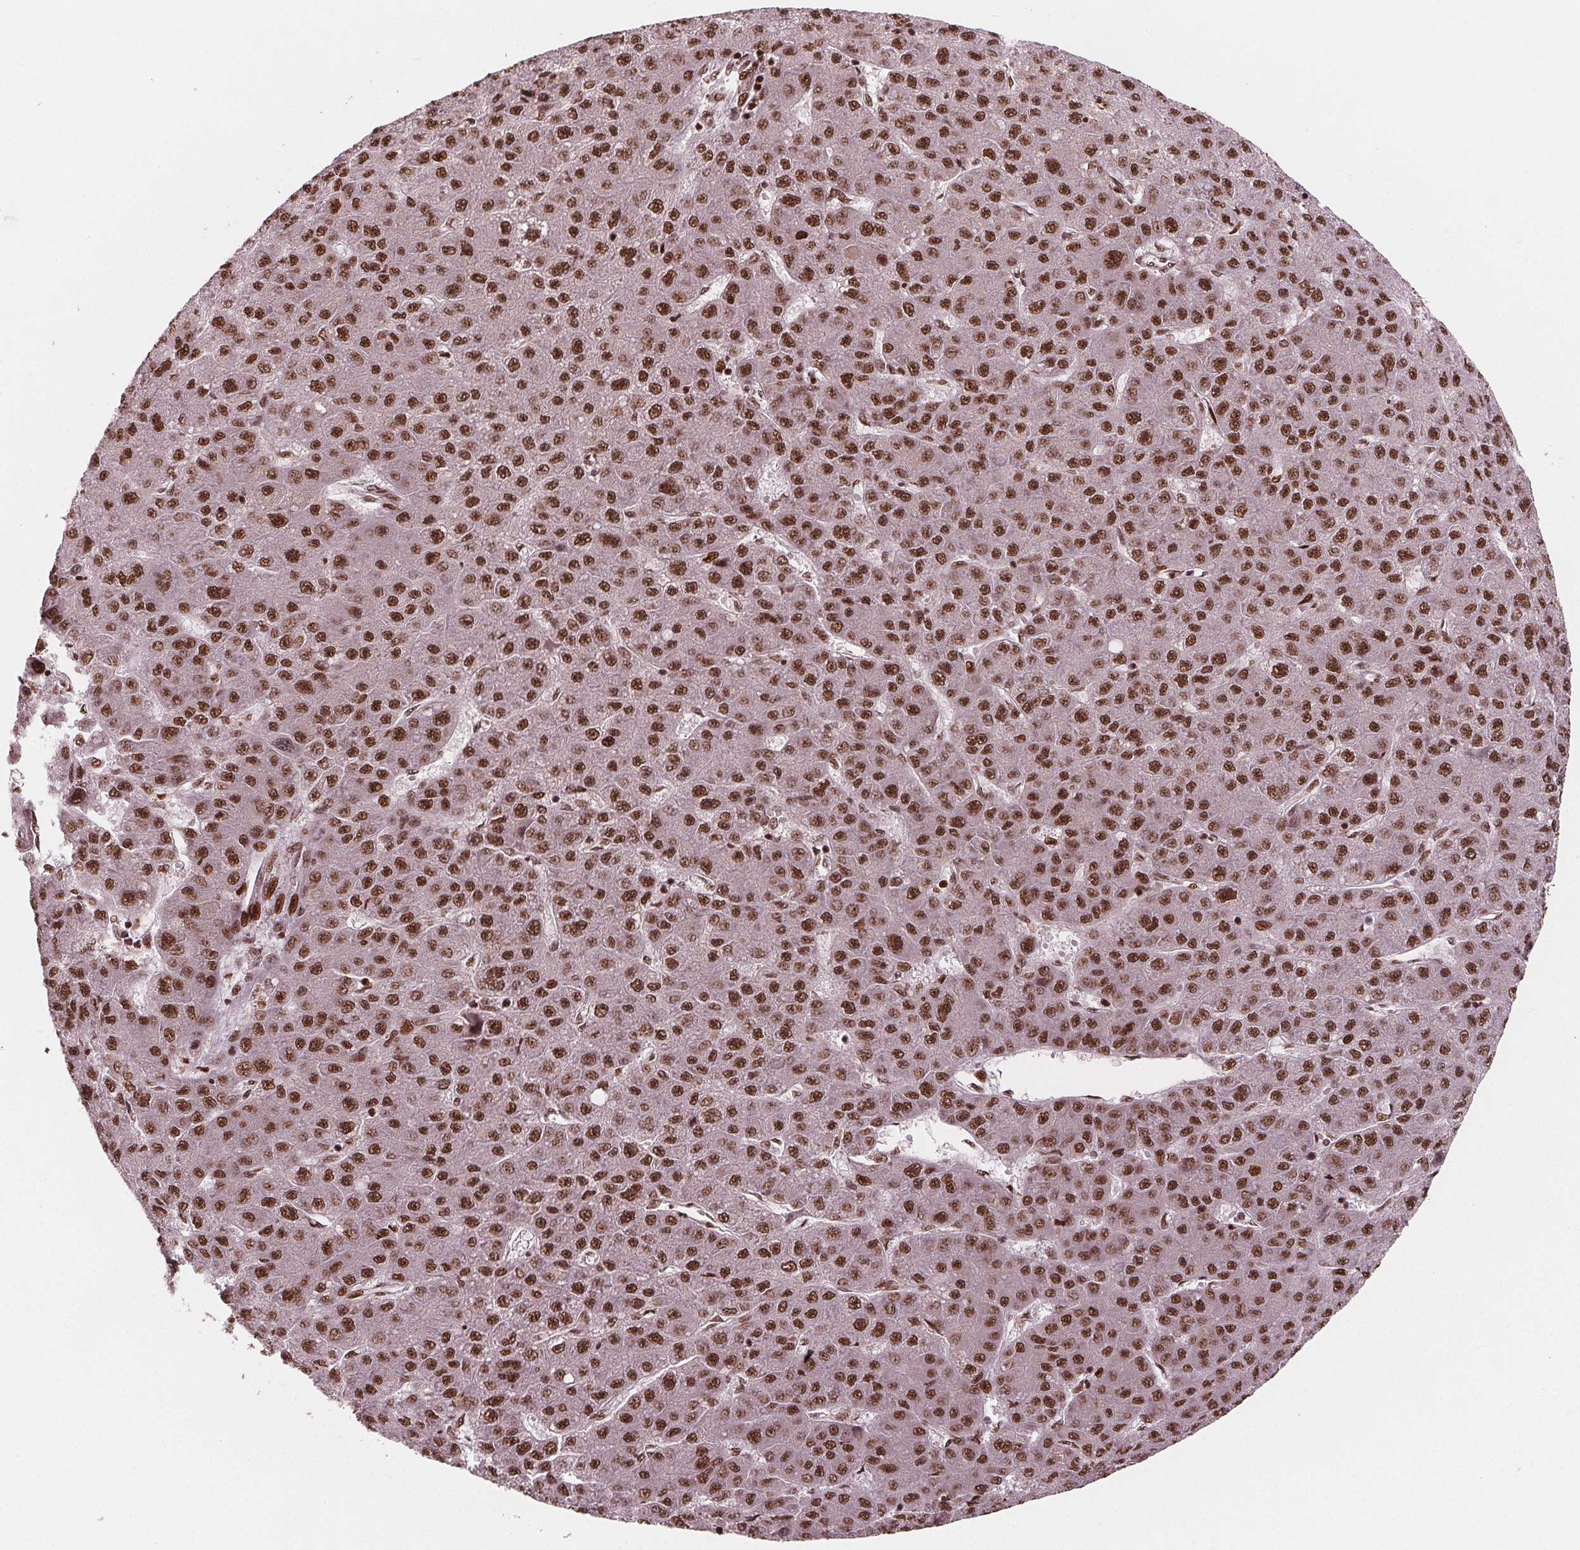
{"staining": {"intensity": "strong", "quantity": ">75%", "location": "nuclear"}, "tissue": "liver cancer", "cell_type": "Tumor cells", "image_type": "cancer", "snomed": [{"axis": "morphology", "description": "Carcinoma, Hepatocellular, NOS"}, {"axis": "topography", "description": "Liver"}], "caption": "IHC (DAB (3,3'-diaminobenzidine)) staining of human hepatocellular carcinoma (liver) demonstrates strong nuclear protein staining in about >75% of tumor cells.", "gene": "SNRNP35", "patient": {"sex": "male", "age": 67}}